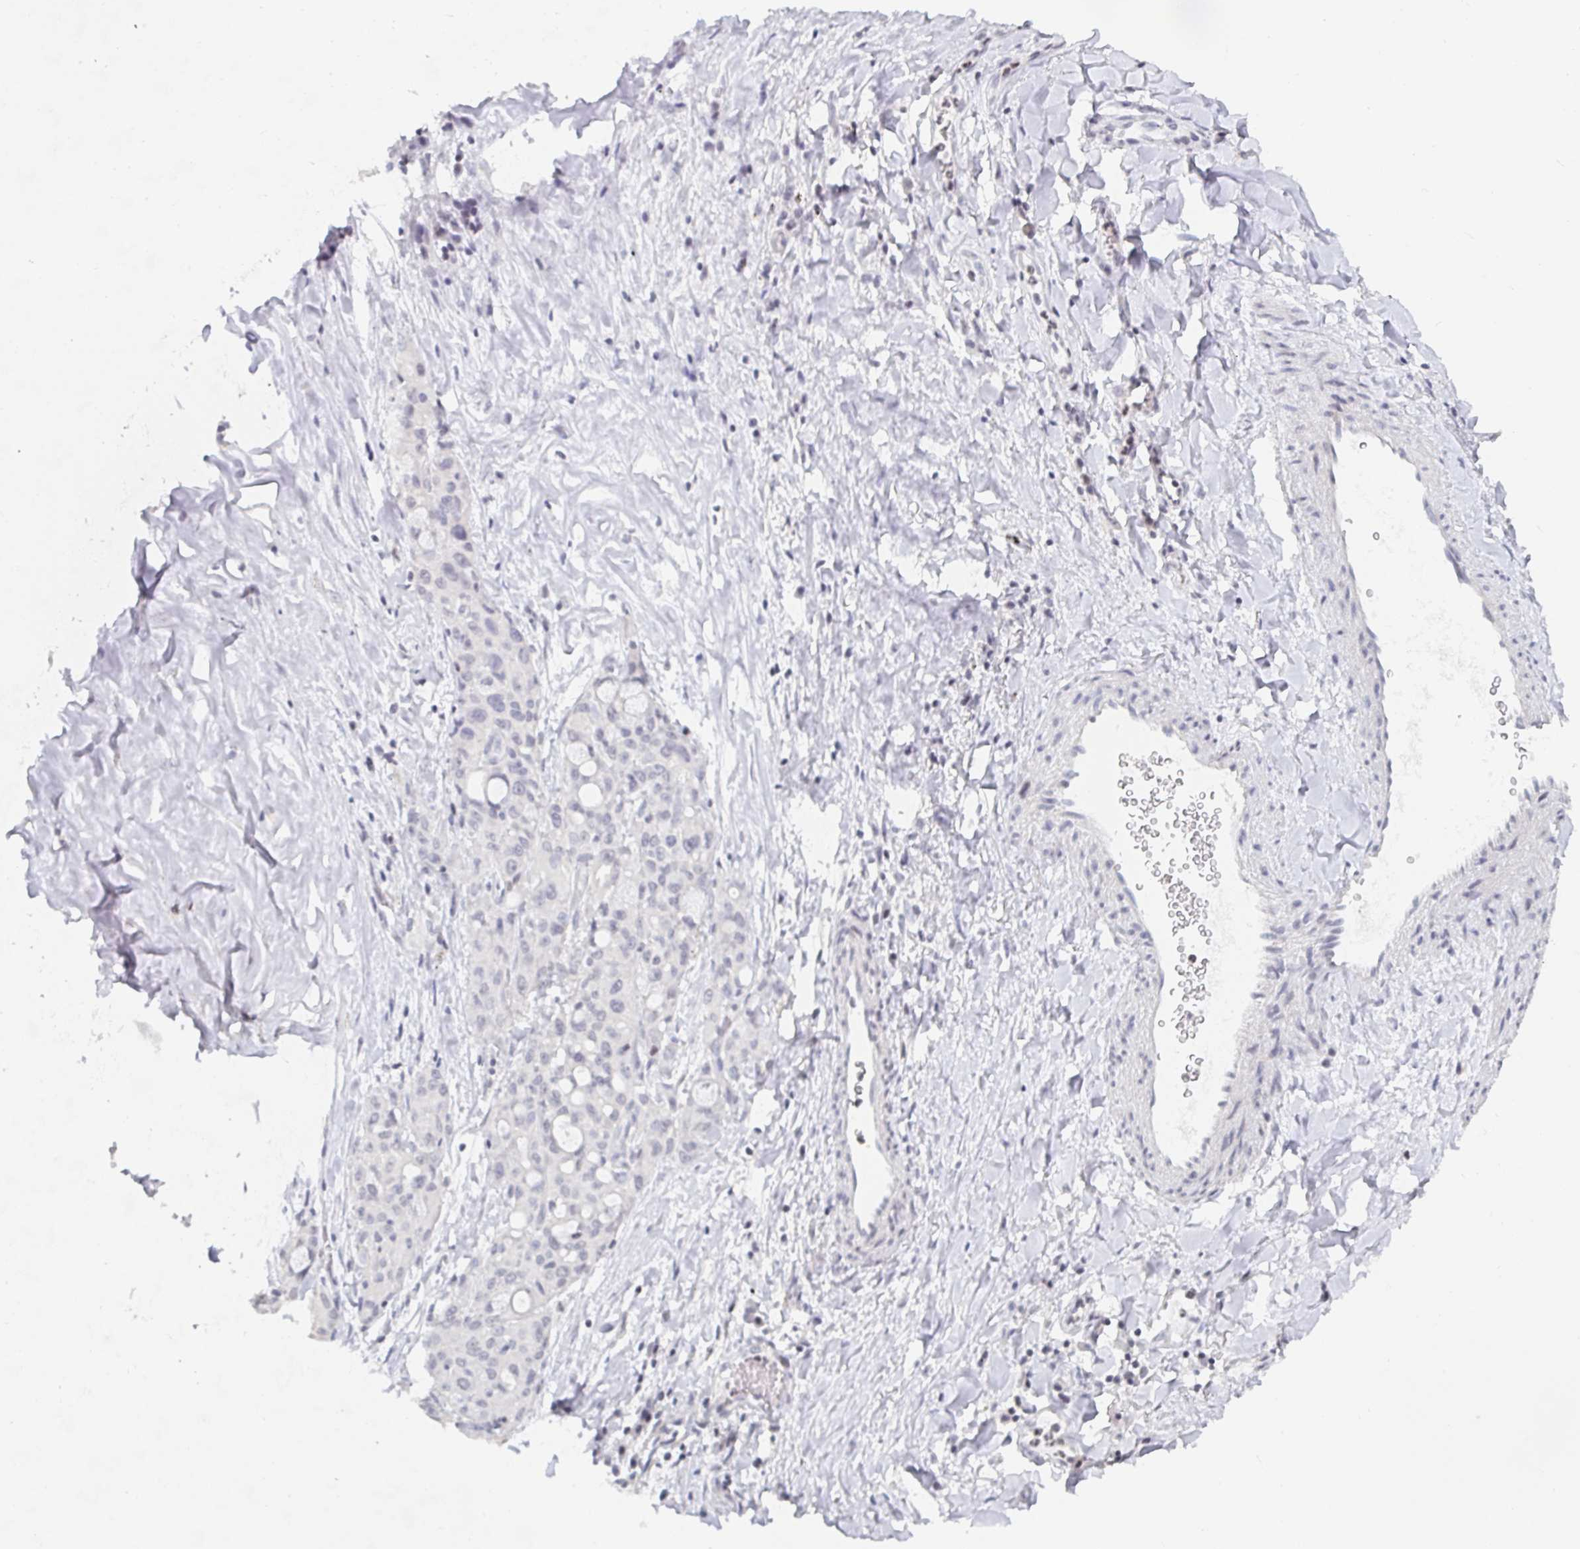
{"staining": {"intensity": "negative", "quantity": "none", "location": "none"}, "tissue": "lung cancer", "cell_type": "Tumor cells", "image_type": "cancer", "snomed": [{"axis": "morphology", "description": "Adenocarcinoma, NOS"}, {"axis": "topography", "description": "Lung"}], "caption": "Immunohistochemistry of human lung adenocarcinoma shows no staining in tumor cells.", "gene": "NME9", "patient": {"sex": "female", "age": 44}}